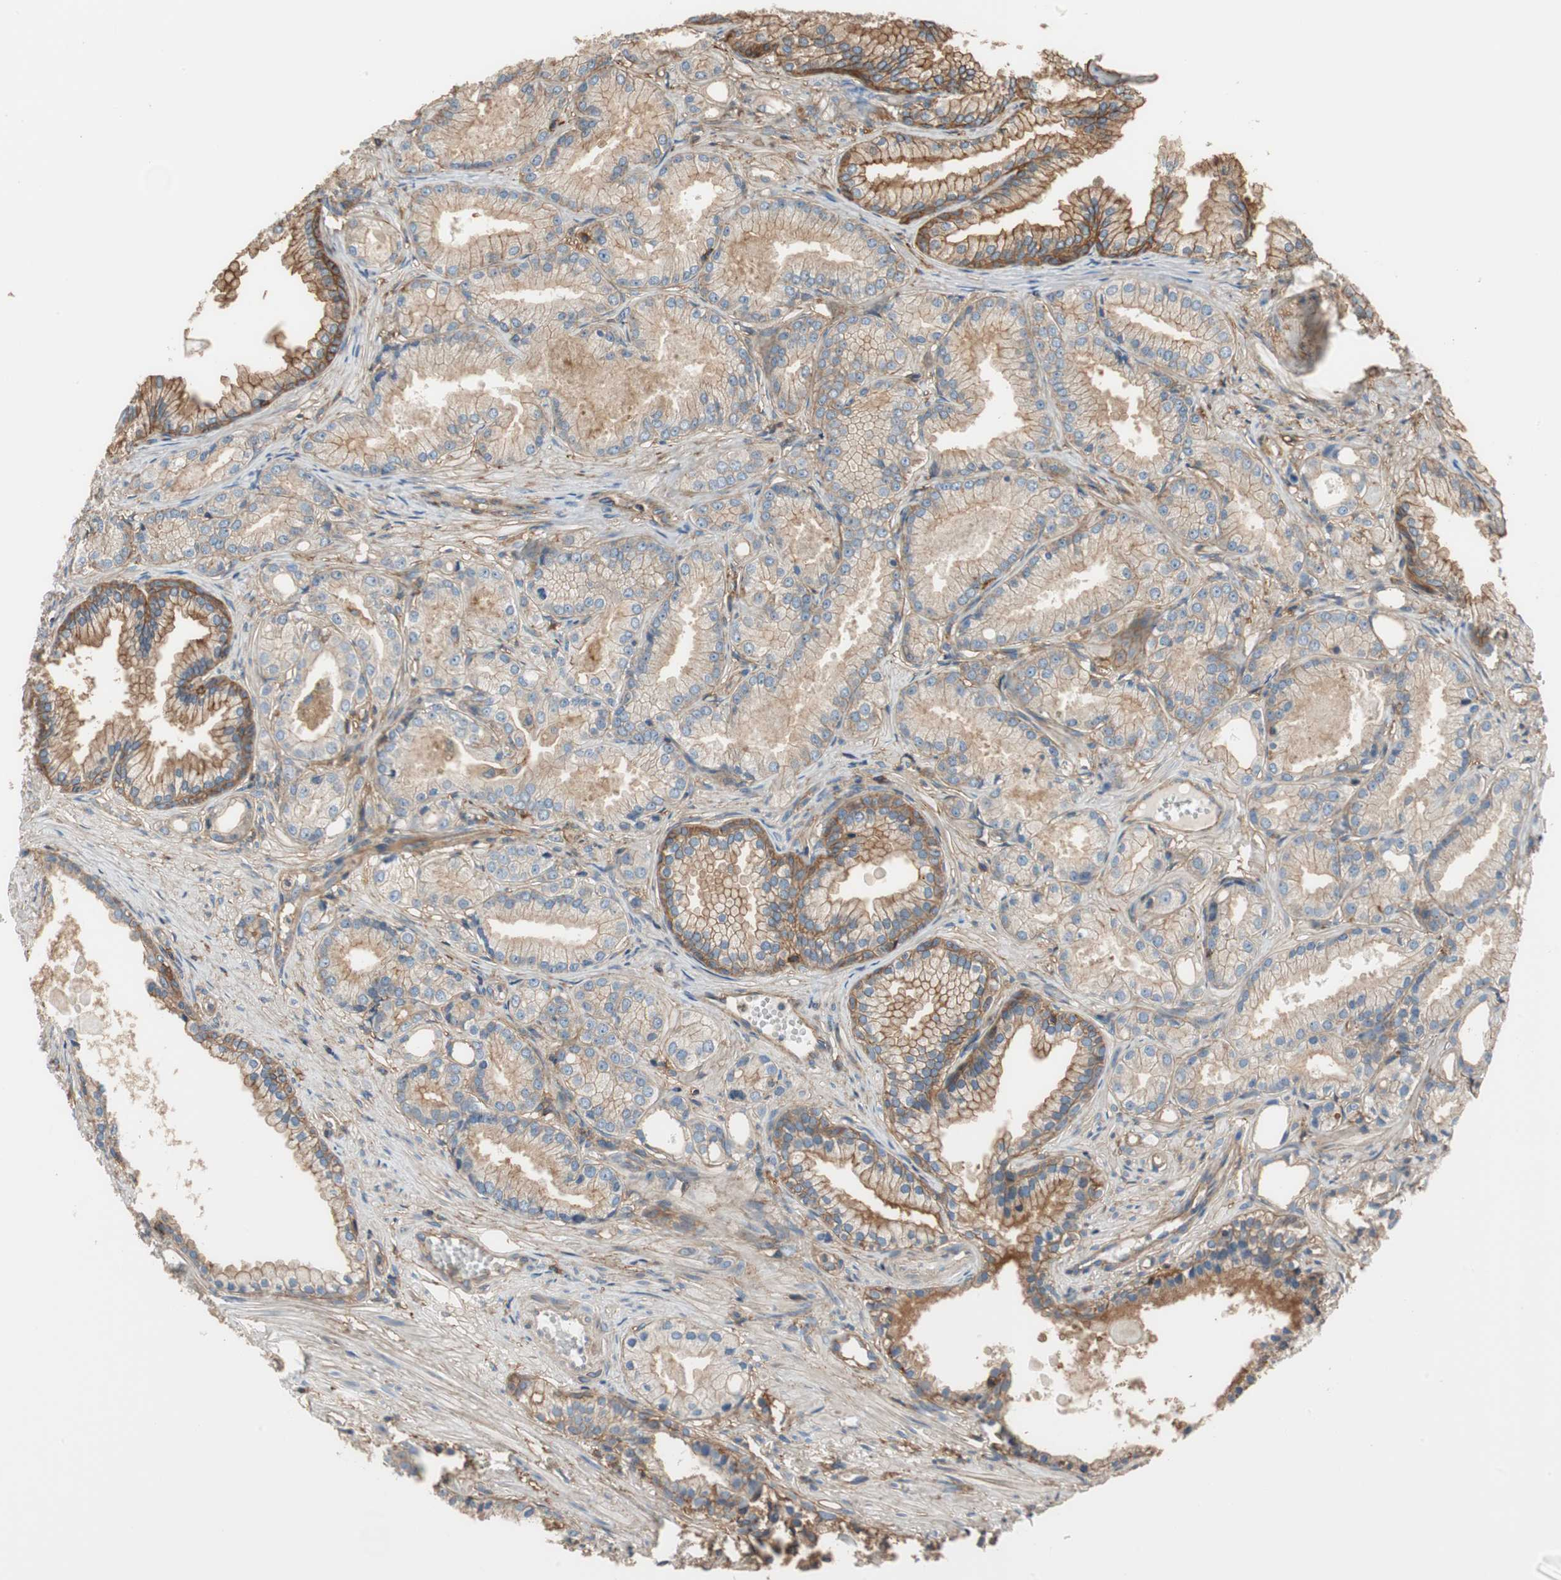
{"staining": {"intensity": "weak", "quantity": ">75%", "location": "cytoplasmic/membranous"}, "tissue": "prostate cancer", "cell_type": "Tumor cells", "image_type": "cancer", "snomed": [{"axis": "morphology", "description": "Adenocarcinoma, Low grade"}, {"axis": "topography", "description": "Prostate"}], "caption": "High-magnification brightfield microscopy of low-grade adenocarcinoma (prostate) stained with DAB (brown) and counterstained with hematoxylin (blue). tumor cells exhibit weak cytoplasmic/membranous expression is appreciated in approximately>75% of cells. (DAB IHC with brightfield microscopy, high magnification).", "gene": "IL1RL1", "patient": {"sex": "male", "age": 72}}